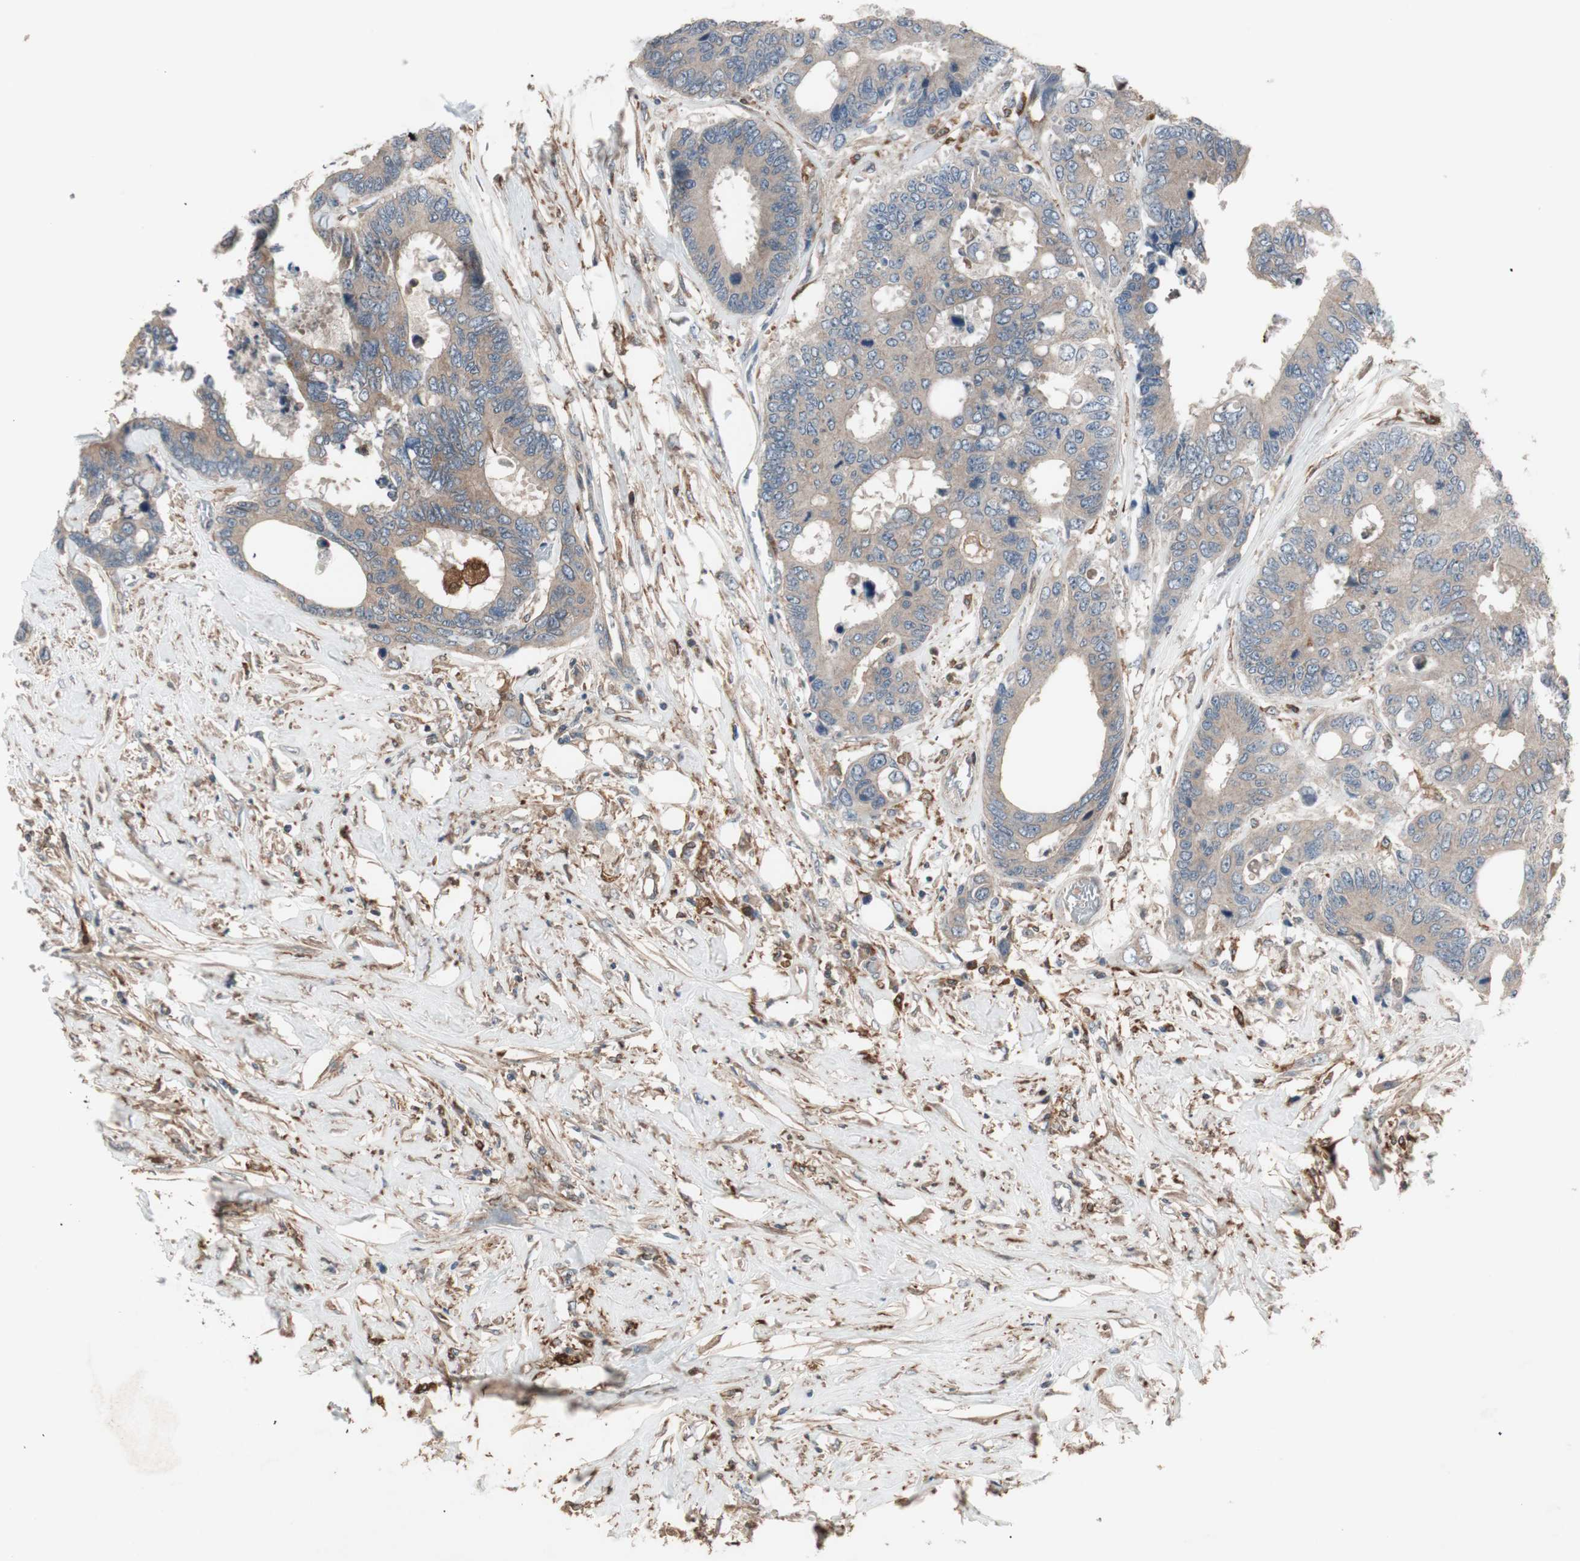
{"staining": {"intensity": "moderate", "quantity": ">75%", "location": "cytoplasmic/membranous"}, "tissue": "colorectal cancer", "cell_type": "Tumor cells", "image_type": "cancer", "snomed": [{"axis": "morphology", "description": "Adenocarcinoma, NOS"}, {"axis": "topography", "description": "Rectum"}], "caption": "Immunohistochemical staining of human adenocarcinoma (colorectal) shows moderate cytoplasmic/membranous protein expression in approximately >75% of tumor cells.", "gene": "STAB1", "patient": {"sex": "male", "age": 55}}